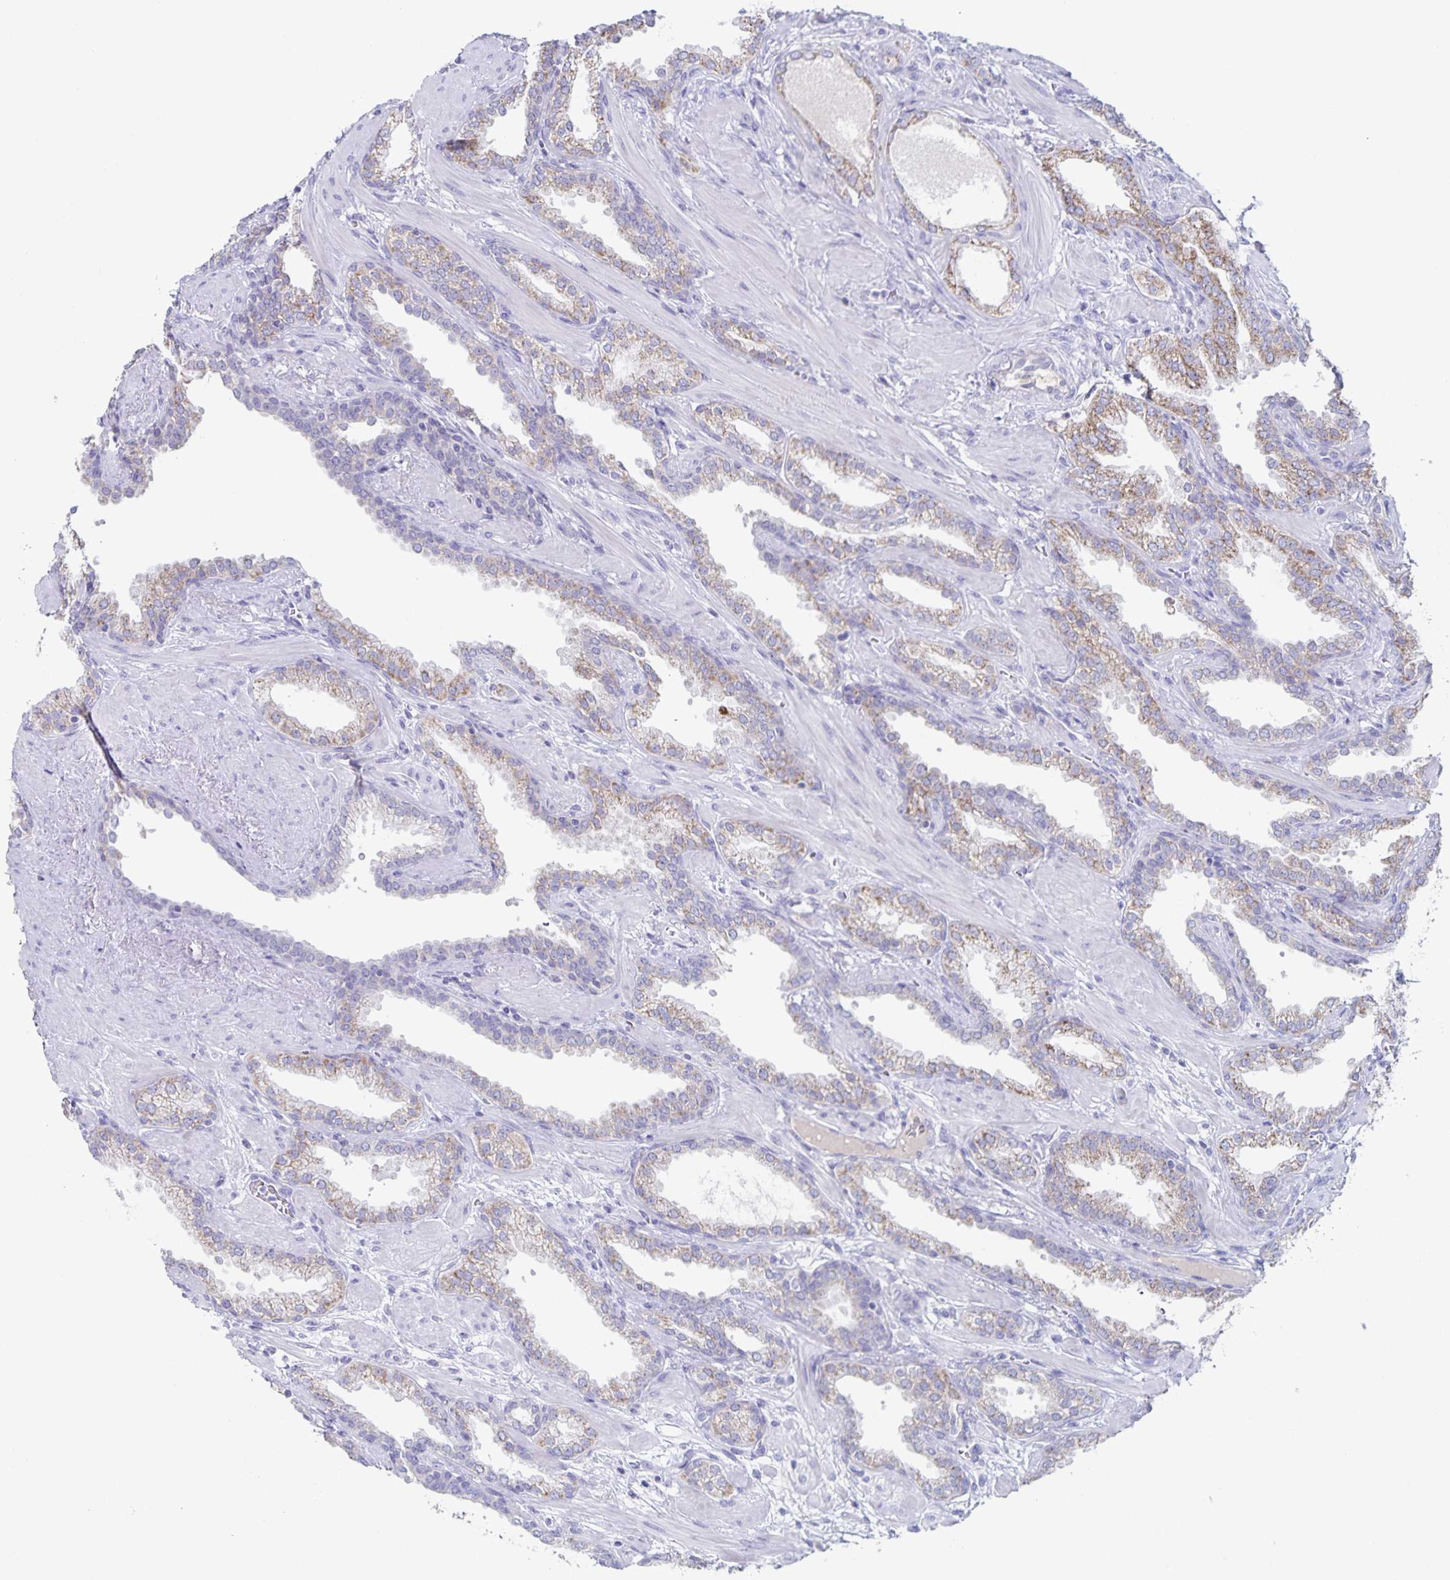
{"staining": {"intensity": "weak", "quantity": "25%-75%", "location": "cytoplasmic/membranous"}, "tissue": "prostate cancer", "cell_type": "Tumor cells", "image_type": "cancer", "snomed": [{"axis": "morphology", "description": "Adenocarcinoma, High grade"}, {"axis": "topography", "description": "Prostate"}], "caption": "Approximately 25%-75% of tumor cells in prostate cancer display weak cytoplasmic/membranous protein staining as visualized by brown immunohistochemical staining.", "gene": "RPL36A", "patient": {"sex": "male", "age": 60}}